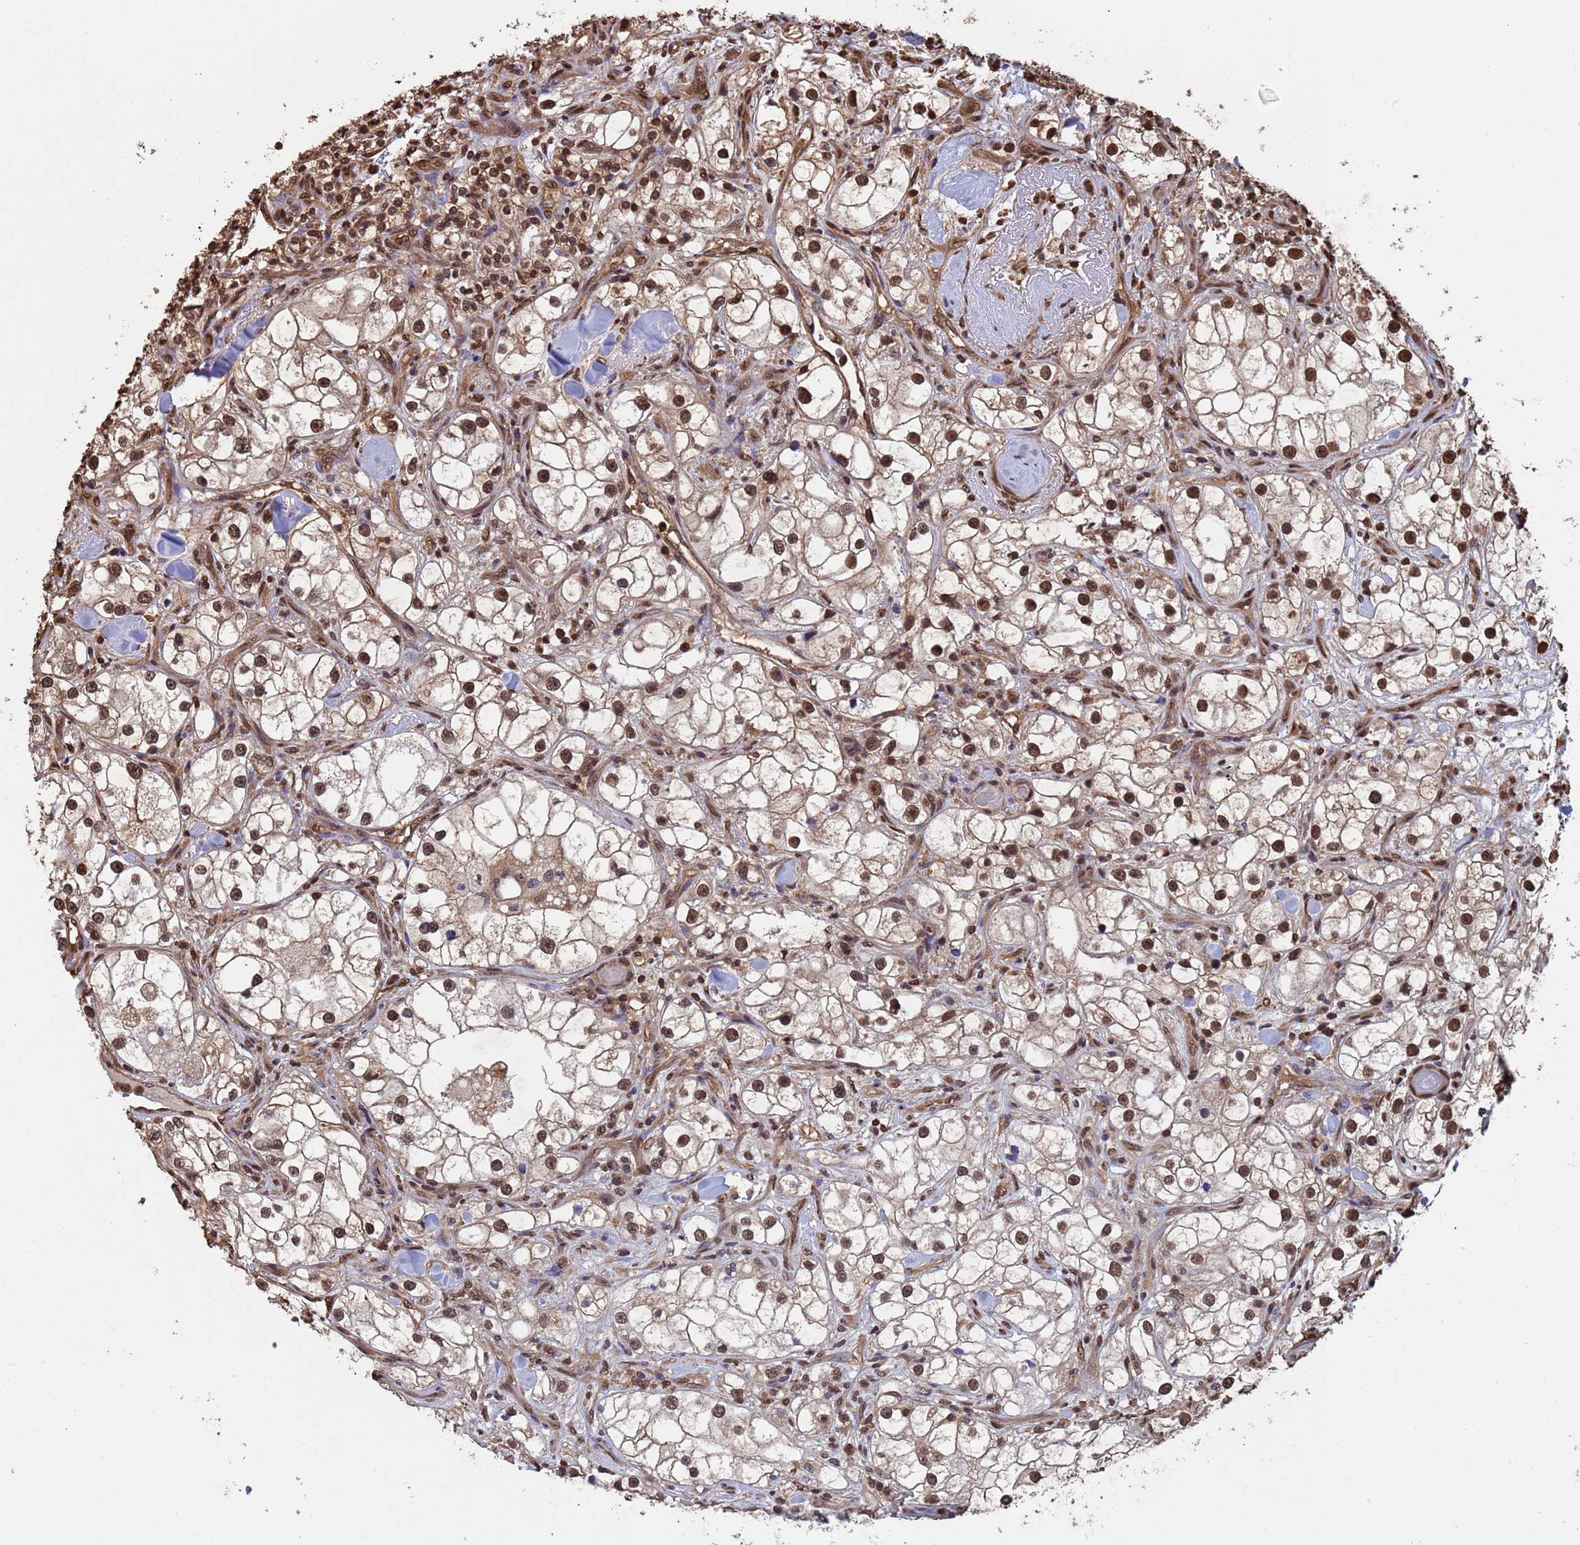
{"staining": {"intensity": "moderate", "quantity": ">75%", "location": "nuclear"}, "tissue": "renal cancer", "cell_type": "Tumor cells", "image_type": "cancer", "snomed": [{"axis": "morphology", "description": "Adenocarcinoma, NOS"}, {"axis": "topography", "description": "Kidney"}], "caption": "IHC image of neoplastic tissue: human adenocarcinoma (renal) stained using immunohistochemistry demonstrates medium levels of moderate protein expression localized specifically in the nuclear of tumor cells, appearing as a nuclear brown color.", "gene": "SUMO4", "patient": {"sex": "male", "age": 77}}